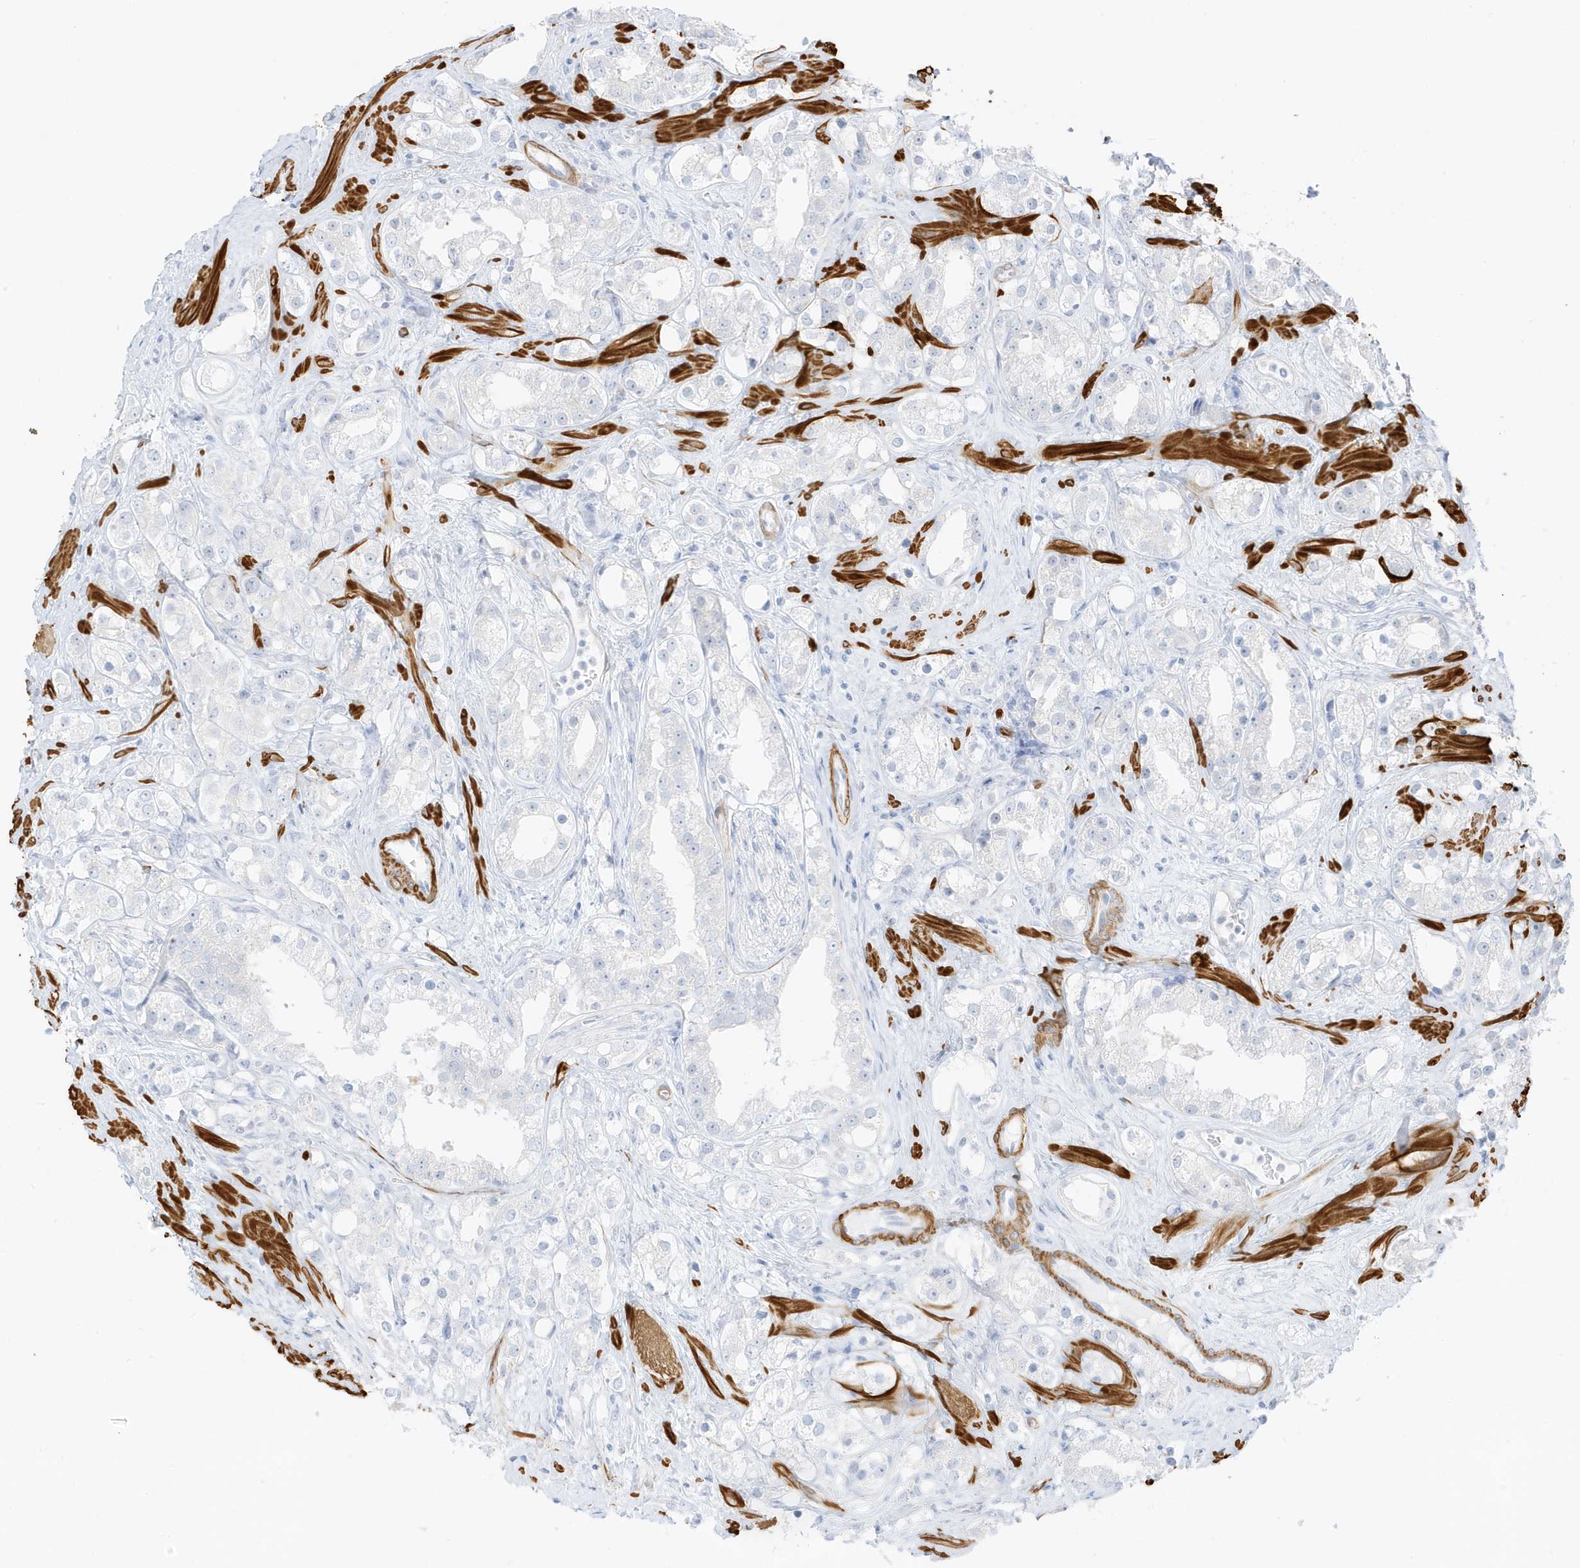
{"staining": {"intensity": "negative", "quantity": "none", "location": "none"}, "tissue": "prostate cancer", "cell_type": "Tumor cells", "image_type": "cancer", "snomed": [{"axis": "morphology", "description": "Adenocarcinoma, NOS"}, {"axis": "topography", "description": "Prostate"}], "caption": "Immunohistochemistry micrograph of neoplastic tissue: adenocarcinoma (prostate) stained with DAB demonstrates no significant protein expression in tumor cells. The staining was performed using DAB to visualize the protein expression in brown, while the nuclei were stained in blue with hematoxylin (Magnification: 20x).", "gene": "SLC22A13", "patient": {"sex": "male", "age": 79}}